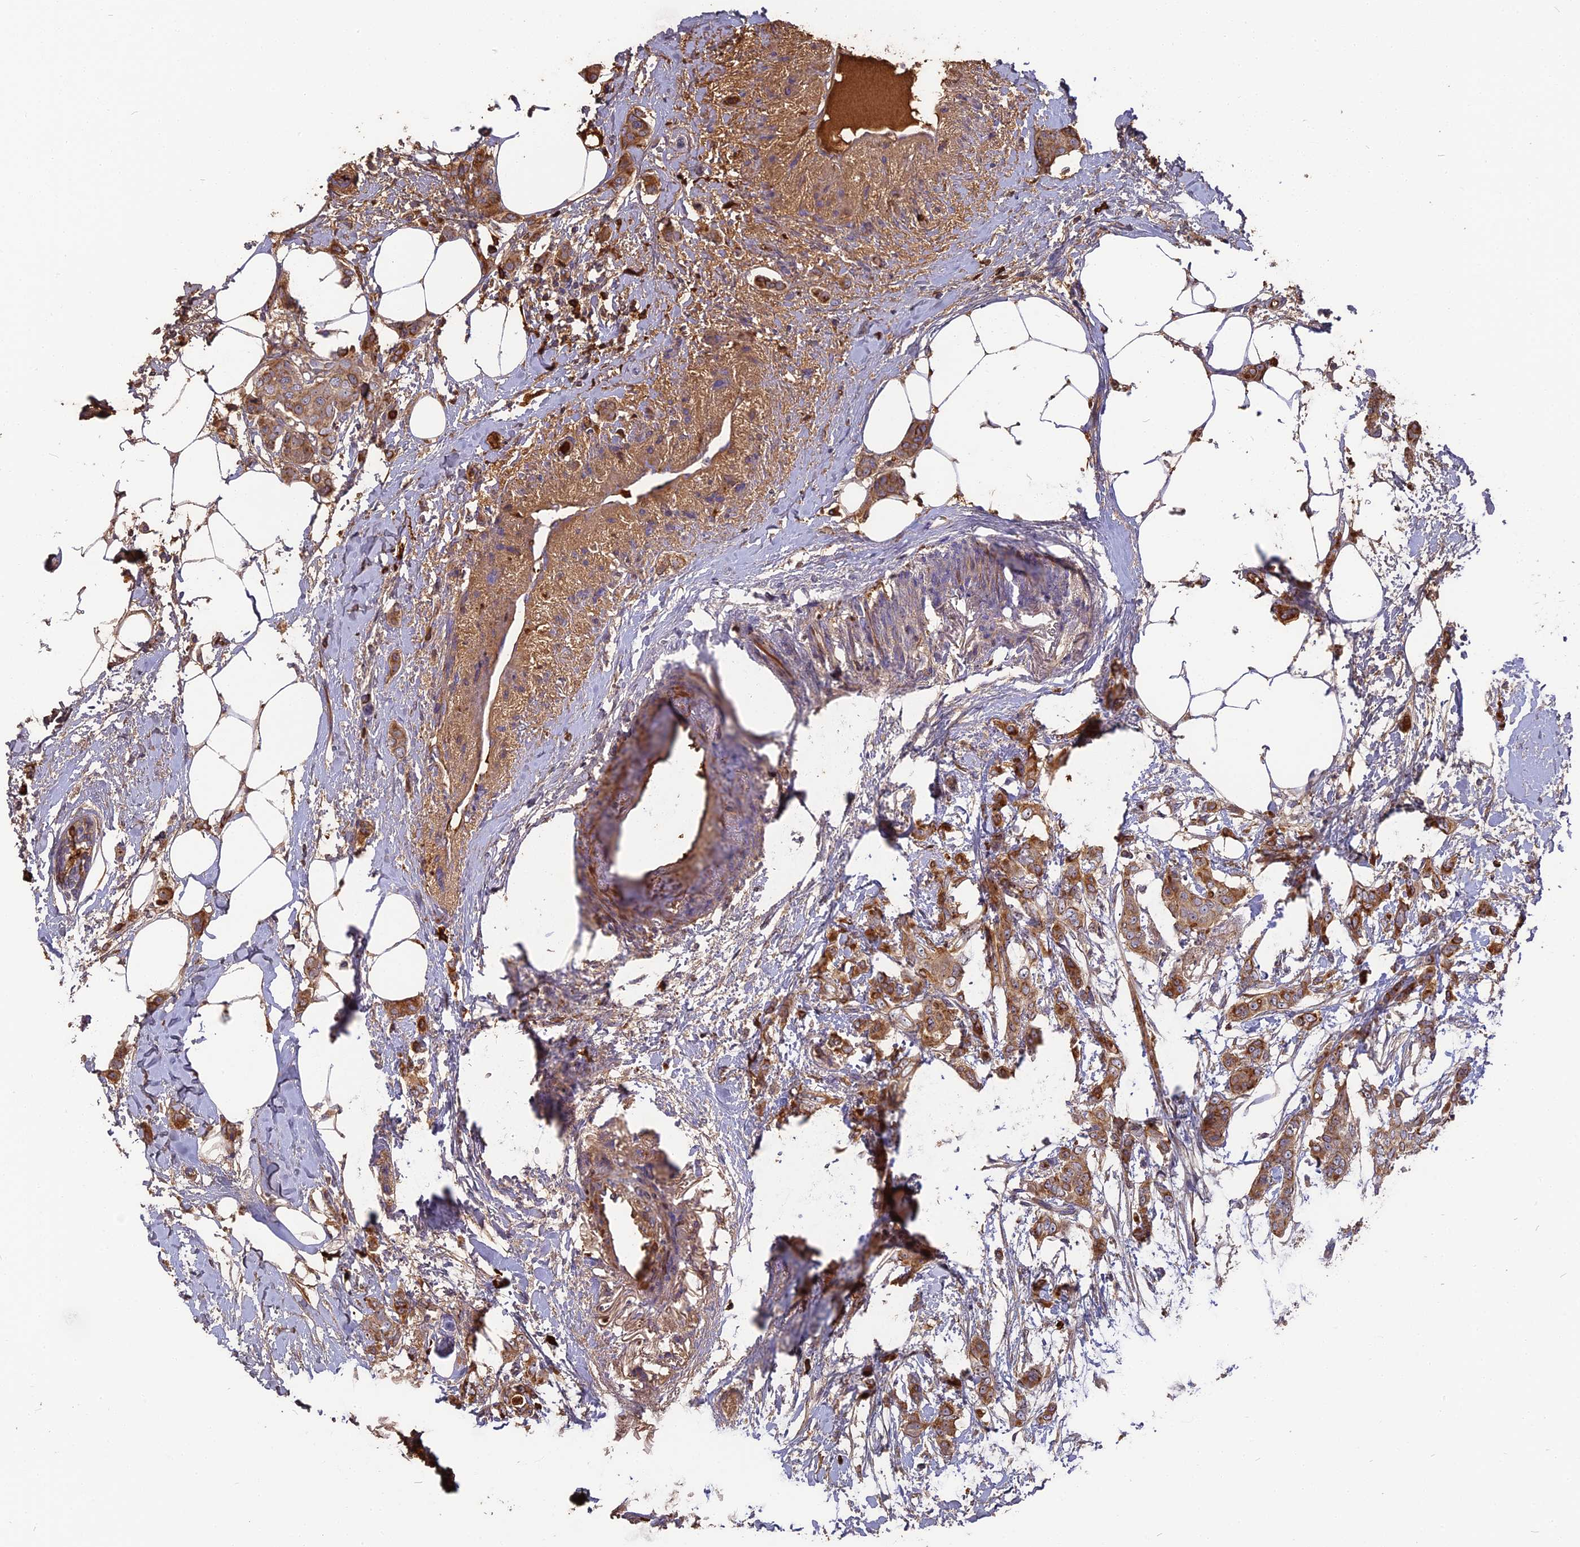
{"staining": {"intensity": "moderate", "quantity": ">75%", "location": "cytoplasmic/membranous"}, "tissue": "breast cancer", "cell_type": "Tumor cells", "image_type": "cancer", "snomed": [{"axis": "morphology", "description": "Duct carcinoma"}, {"axis": "topography", "description": "Breast"}], "caption": "The immunohistochemical stain highlights moderate cytoplasmic/membranous expression in tumor cells of breast cancer (intraductal carcinoma) tissue. (Stains: DAB (3,3'-diaminobenzidine) in brown, nuclei in blue, Microscopy: brightfield microscopy at high magnification).", "gene": "ERMAP", "patient": {"sex": "female", "age": 72}}